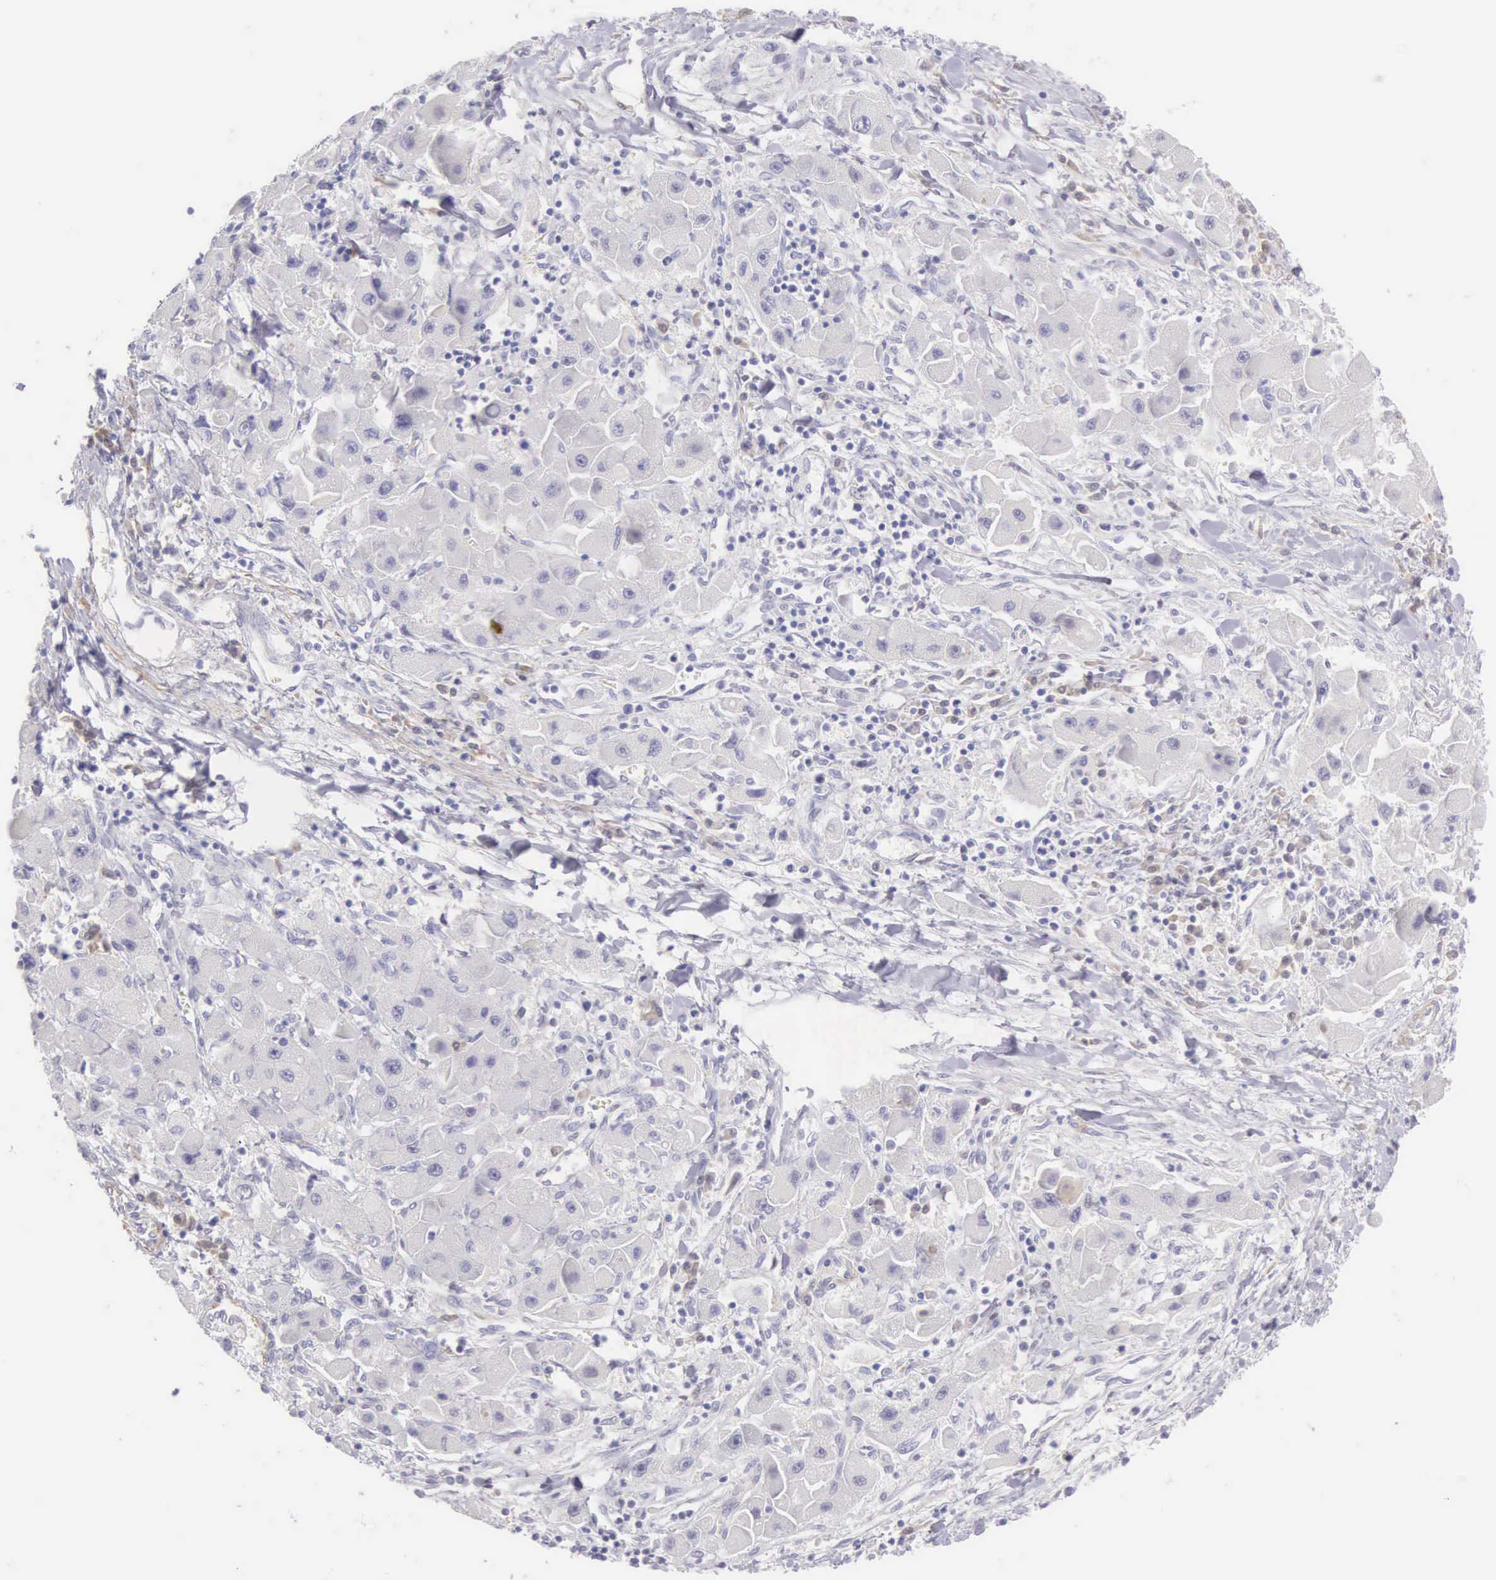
{"staining": {"intensity": "negative", "quantity": "none", "location": "none"}, "tissue": "liver cancer", "cell_type": "Tumor cells", "image_type": "cancer", "snomed": [{"axis": "morphology", "description": "Carcinoma, Hepatocellular, NOS"}, {"axis": "topography", "description": "Liver"}], "caption": "Tumor cells are negative for protein expression in human liver cancer. Brightfield microscopy of immunohistochemistry stained with DAB (brown) and hematoxylin (blue), captured at high magnification.", "gene": "ARFGAP3", "patient": {"sex": "male", "age": 24}}